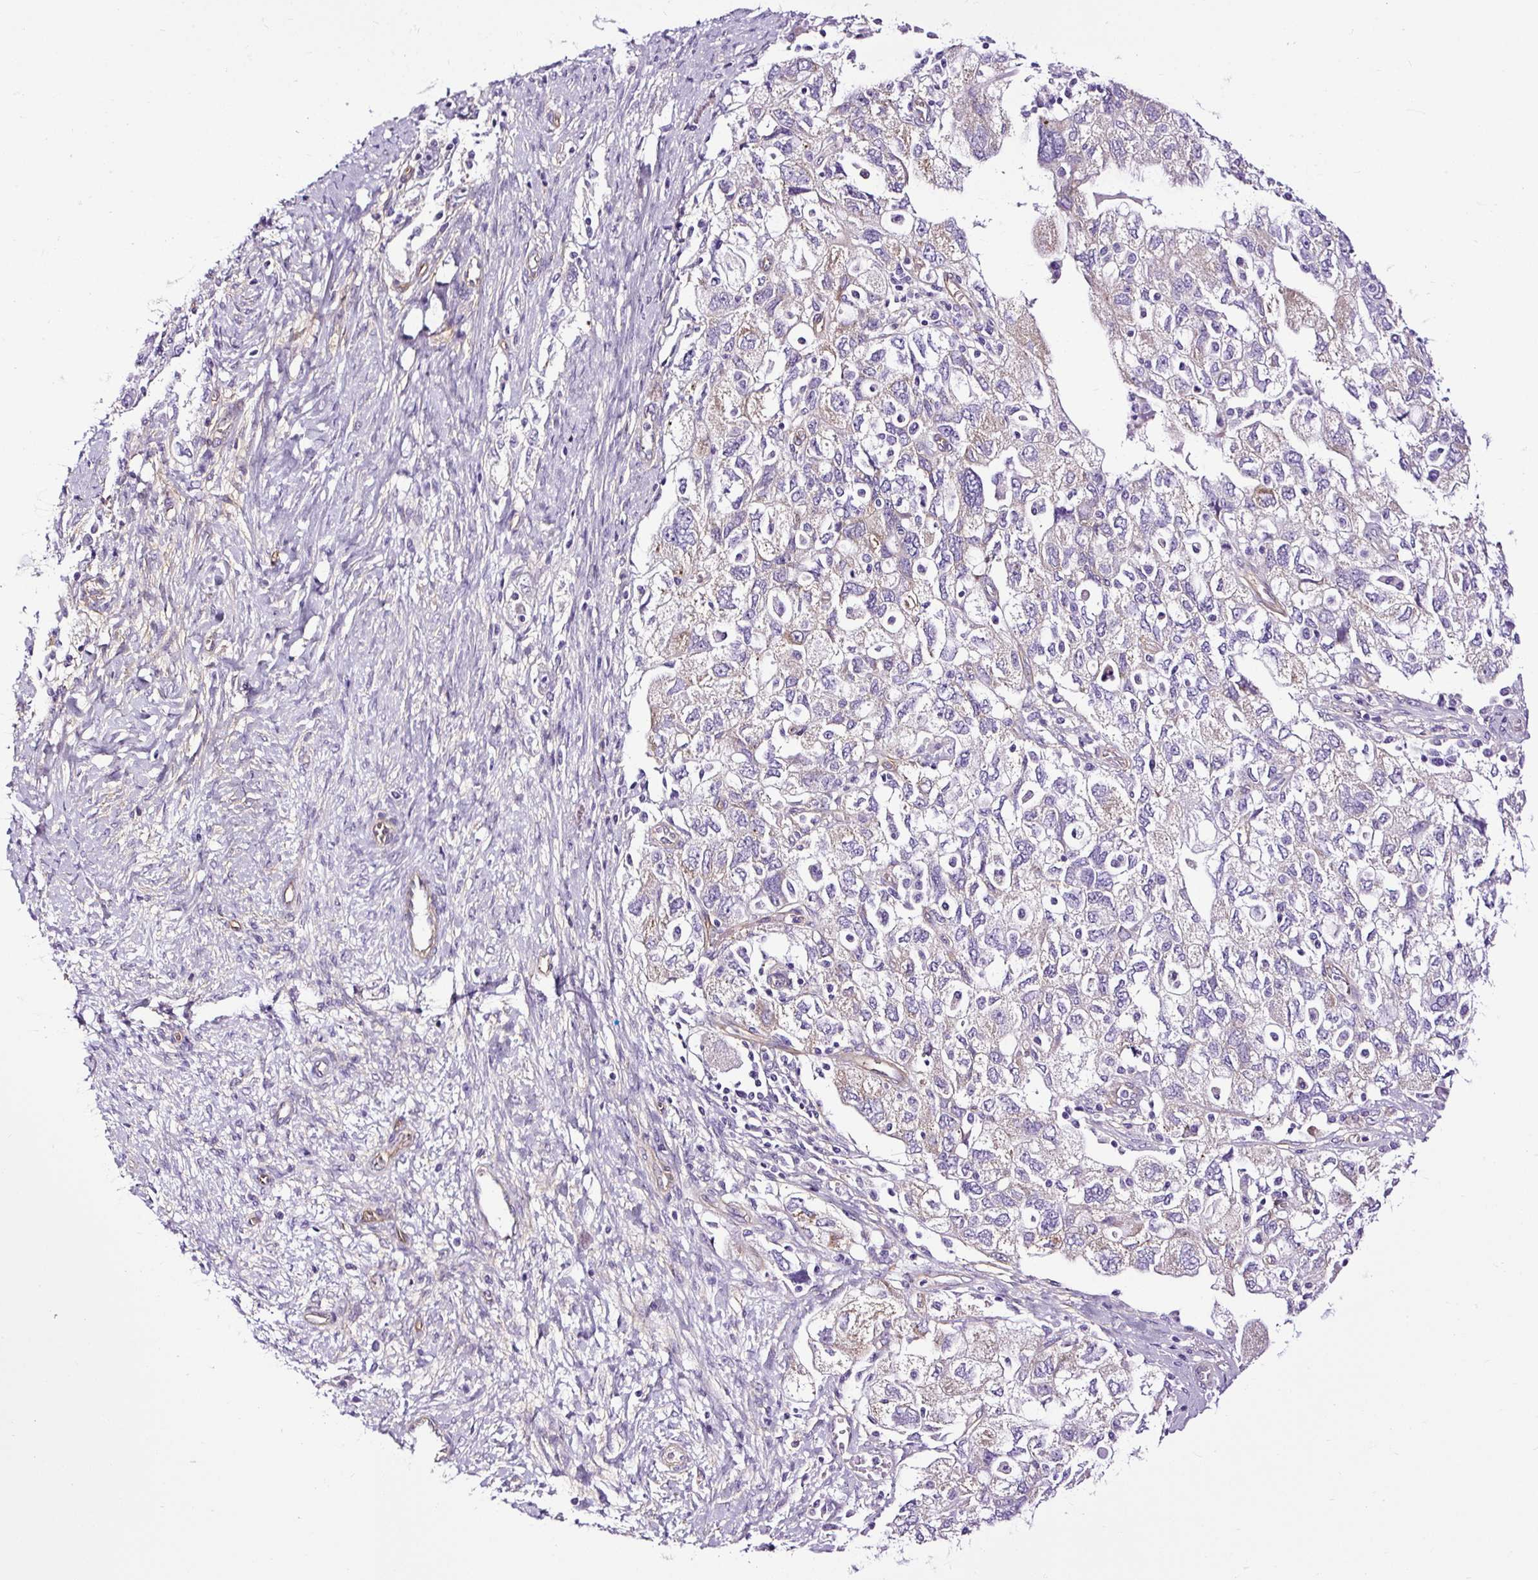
{"staining": {"intensity": "negative", "quantity": "none", "location": "none"}, "tissue": "ovarian cancer", "cell_type": "Tumor cells", "image_type": "cancer", "snomed": [{"axis": "morphology", "description": "Carcinoma, NOS"}, {"axis": "morphology", "description": "Cystadenocarcinoma, serous, NOS"}, {"axis": "topography", "description": "Ovary"}], "caption": "This histopathology image is of ovarian cancer stained with immunohistochemistry (IHC) to label a protein in brown with the nuclei are counter-stained blue. There is no staining in tumor cells.", "gene": "SLC7A8", "patient": {"sex": "female", "age": 69}}